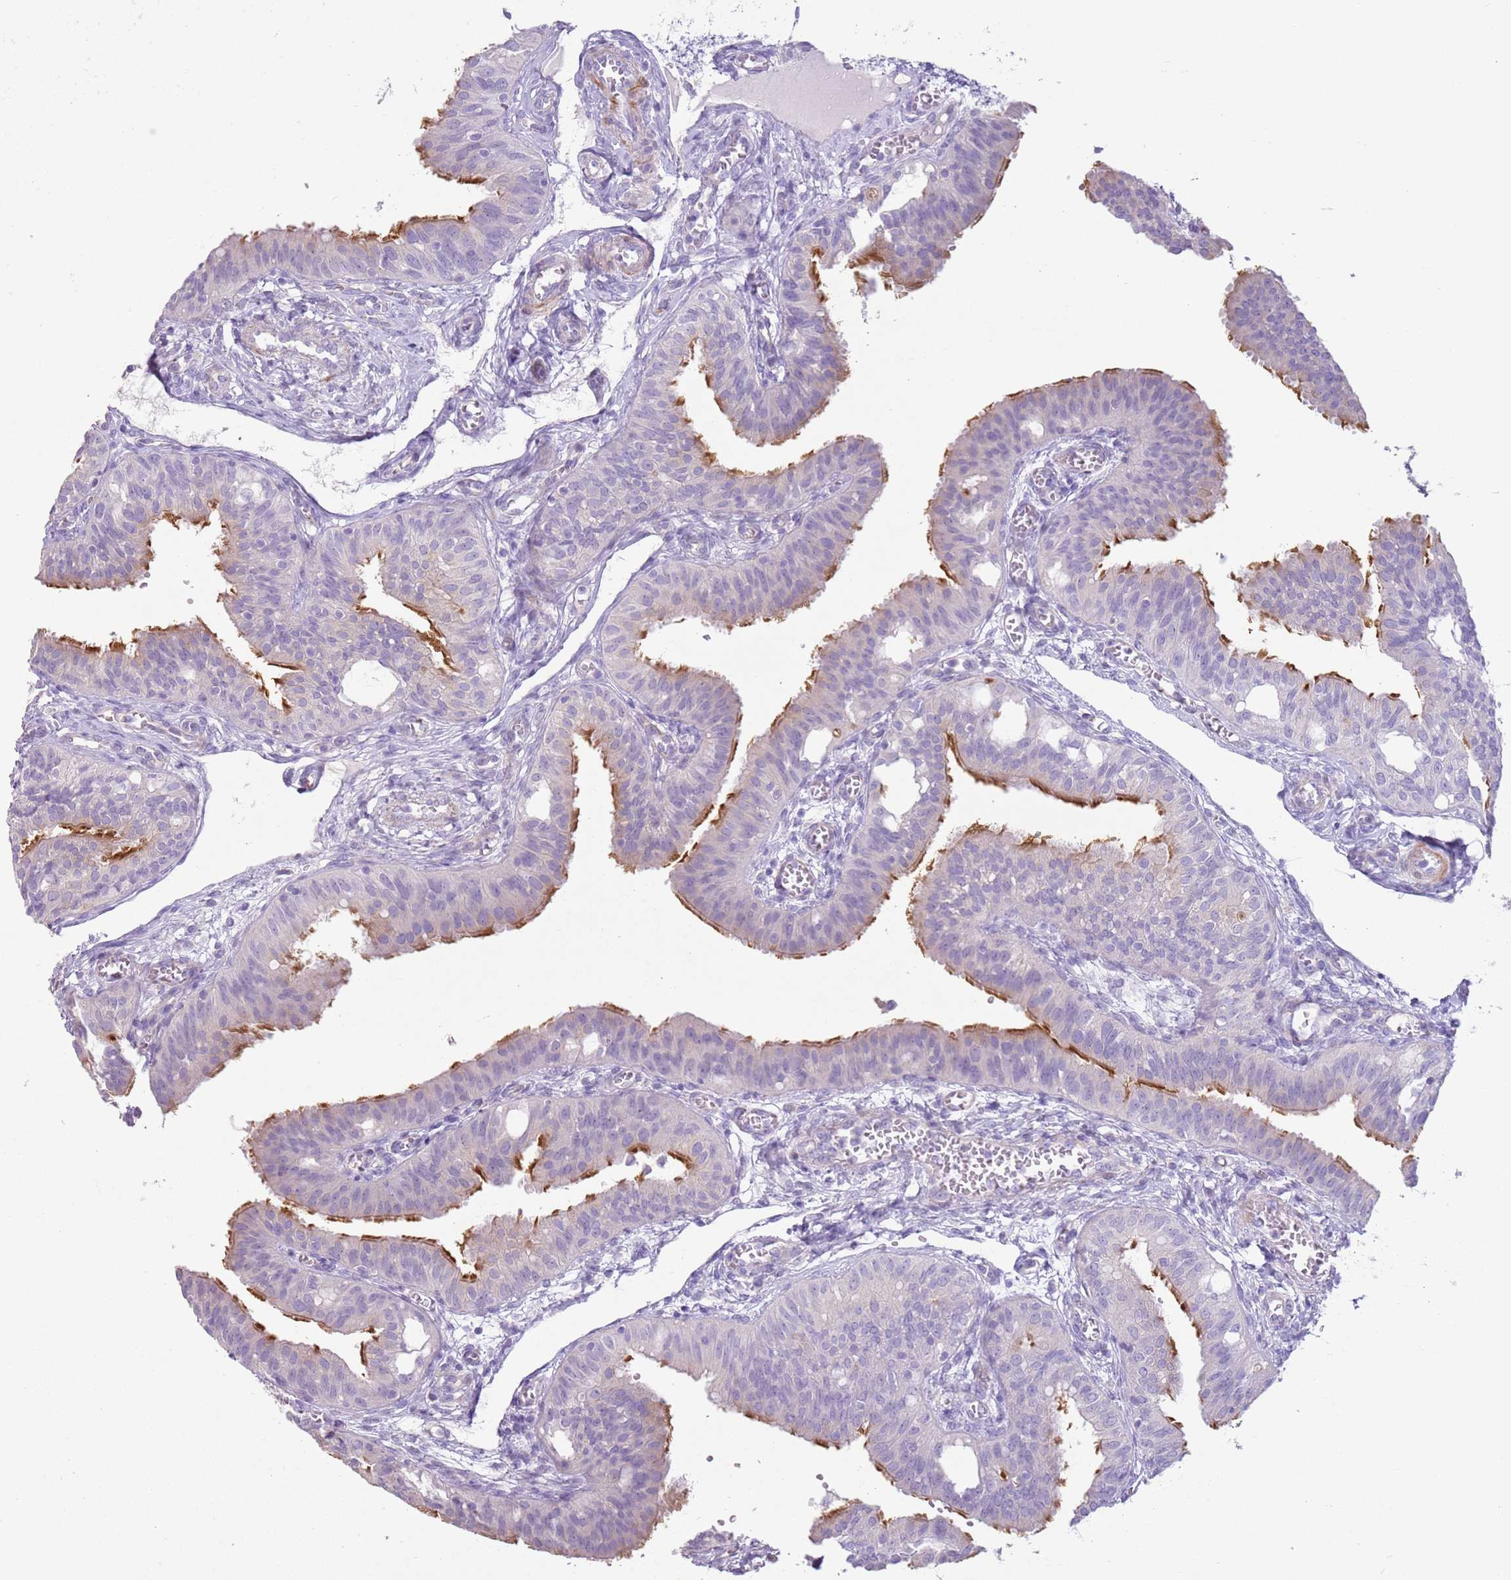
{"staining": {"intensity": "strong", "quantity": "25%-75%", "location": "cytoplasmic/membranous"}, "tissue": "fallopian tube", "cell_type": "Glandular cells", "image_type": "normal", "snomed": [{"axis": "morphology", "description": "Normal tissue, NOS"}, {"axis": "topography", "description": "Fallopian tube"}, {"axis": "topography", "description": "Ovary"}], "caption": "Immunohistochemistry (DAB (3,3'-diaminobenzidine)) staining of unremarkable human fallopian tube reveals strong cytoplasmic/membranous protein positivity in about 25%-75% of glandular cells.", "gene": "ZNF239", "patient": {"sex": "female", "age": 42}}